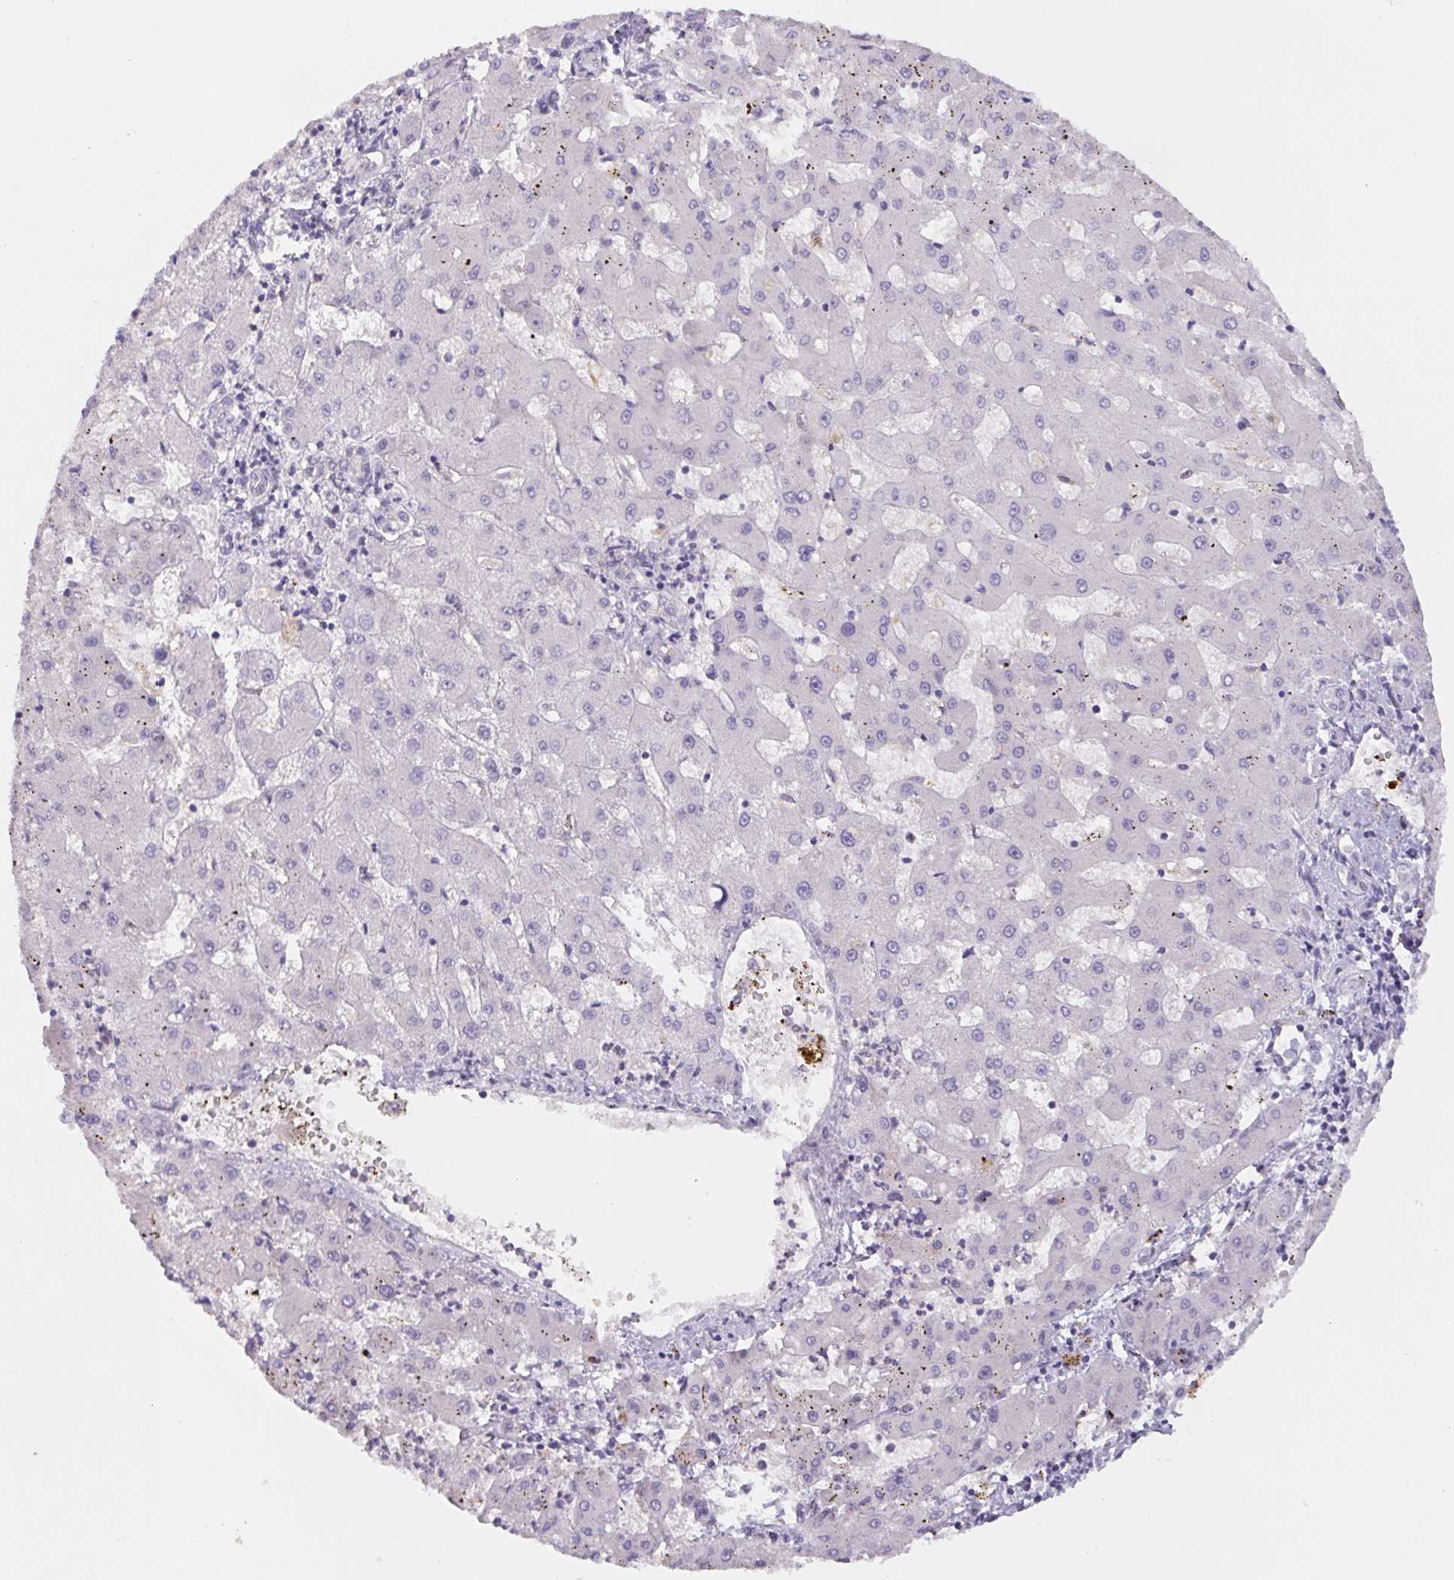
{"staining": {"intensity": "negative", "quantity": "none", "location": "none"}, "tissue": "liver cancer", "cell_type": "Tumor cells", "image_type": "cancer", "snomed": [{"axis": "morphology", "description": "Carcinoma, Hepatocellular, NOS"}, {"axis": "topography", "description": "Liver"}], "caption": "DAB immunohistochemical staining of human liver cancer (hepatocellular carcinoma) displays no significant expression in tumor cells.", "gene": "PNMA8B", "patient": {"sex": "male", "age": 67}}